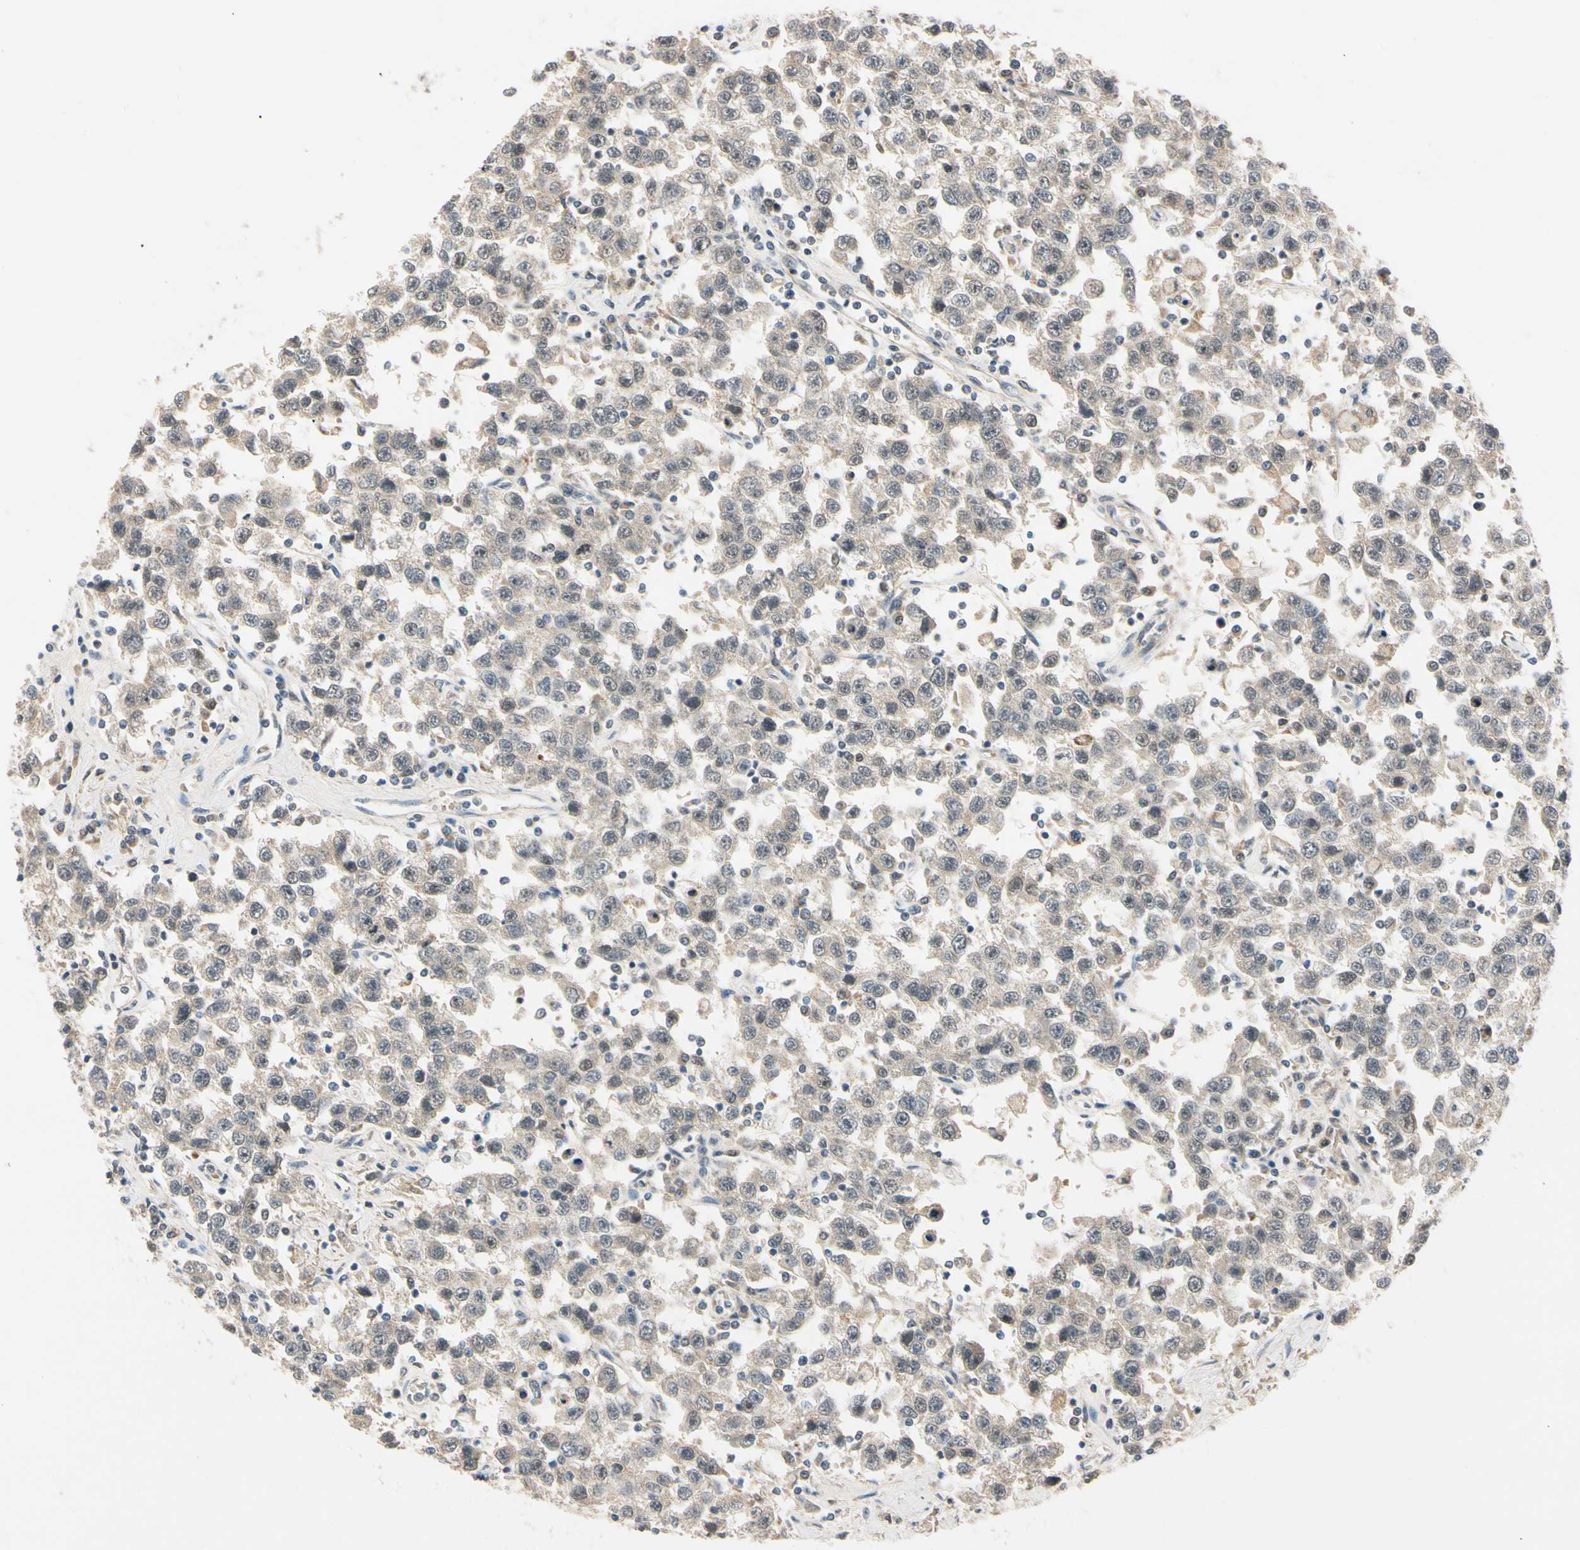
{"staining": {"intensity": "weak", "quantity": ">75%", "location": "cytoplasmic/membranous"}, "tissue": "testis cancer", "cell_type": "Tumor cells", "image_type": "cancer", "snomed": [{"axis": "morphology", "description": "Seminoma, NOS"}, {"axis": "topography", "description": "Testis"}], "caption": "Immunohistochemistry (IHC) of human testis cancer (seminoma) displays low levels of weak cytoplasmic/membranous staining in approximately >75% of tumor cells.", "gene": "RIOX2", "patient": {"sex": "male", "age": 41}}